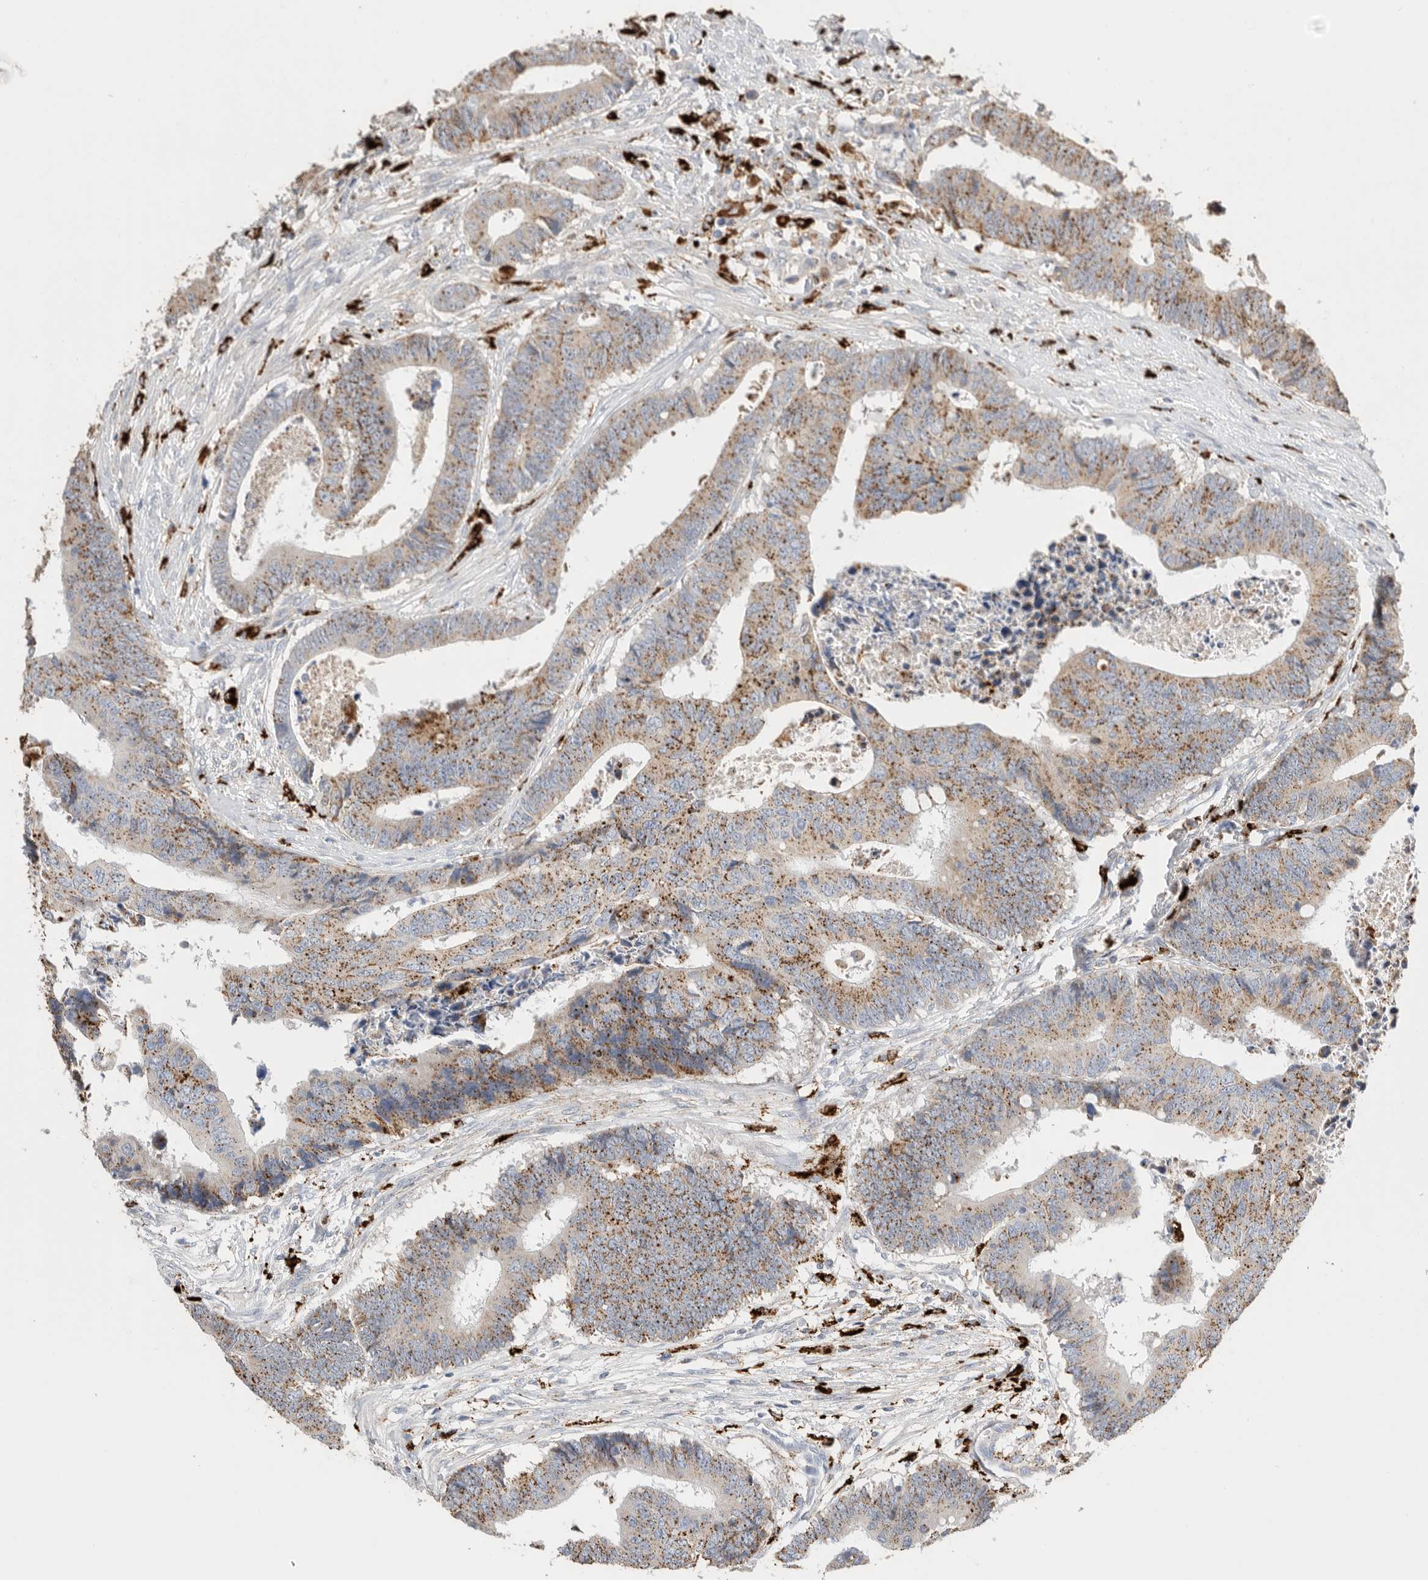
{"staining": {"intensity": "moderate", "quantity": ">75%", "location": "cytoplasmic/membranous"}, "tissue": "colorectal cancer", "cell_type": "Tumor cells", "image_type": "cancer", "snomed": [{"axis": "morphology", "description": "Adenocarcinoma, NOS"}, {"axis": "topography", "description": "Rectum"}], "caption": "Immunohistochemistry (IHC) of colorectal cancer reveals medium levels of moderate cytoplasmic/membranous positivity in approximately >75% of tumor cells.", "gene": "GGH", "patient": {"sex": "male", "age": 84}}